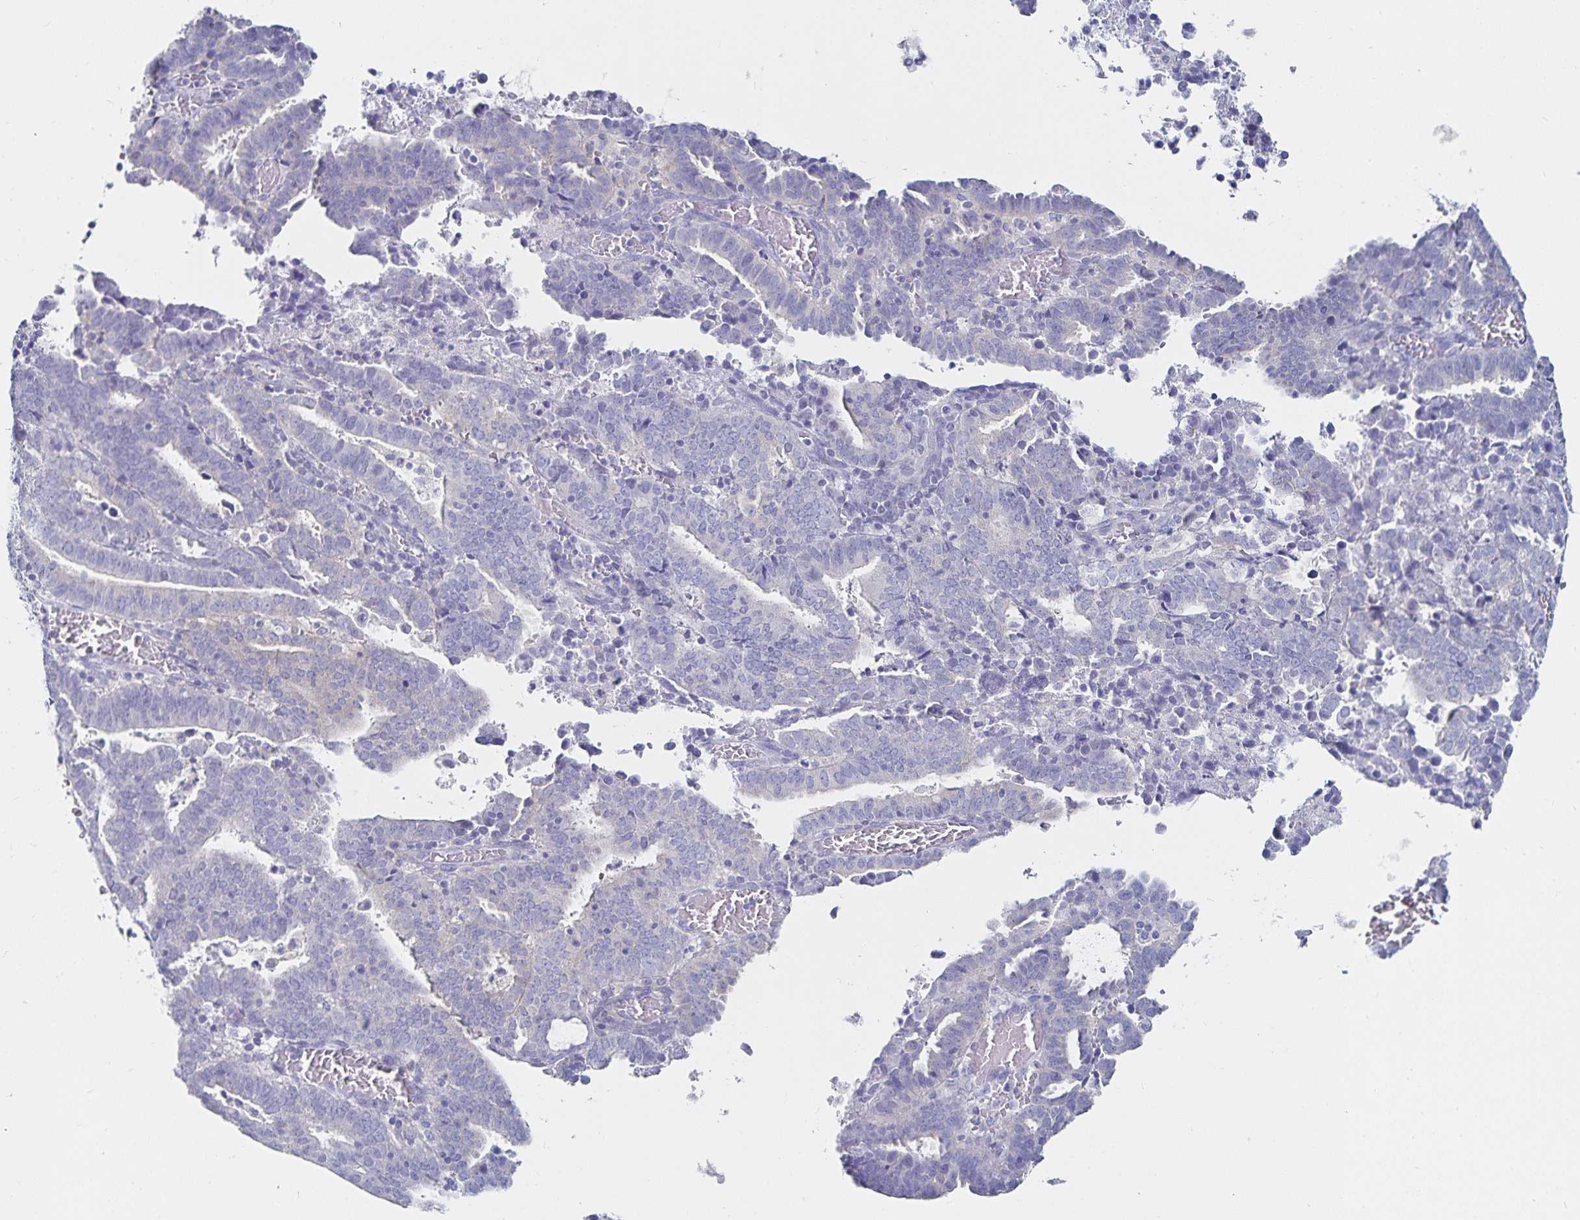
{"staining": {"intensity": "negative", "quantity": "none", "location": "none"}, "tissue": "endometrial cancer", "cell_type": "Tumor cells", "image_type": "cancer", "snomed": [{"axis": "morphology", "description": "Adenocarcinoma, NOS"}, {"axis": "topography", "description": "Uterus"}], "caption": "Endometrial cancer (adenocarcinoma) was stained to show a protein in brown. There is no significant expression in tumor cells.", "gene": "TNIP1", "patient": {"sex": "female", "age": 83}}